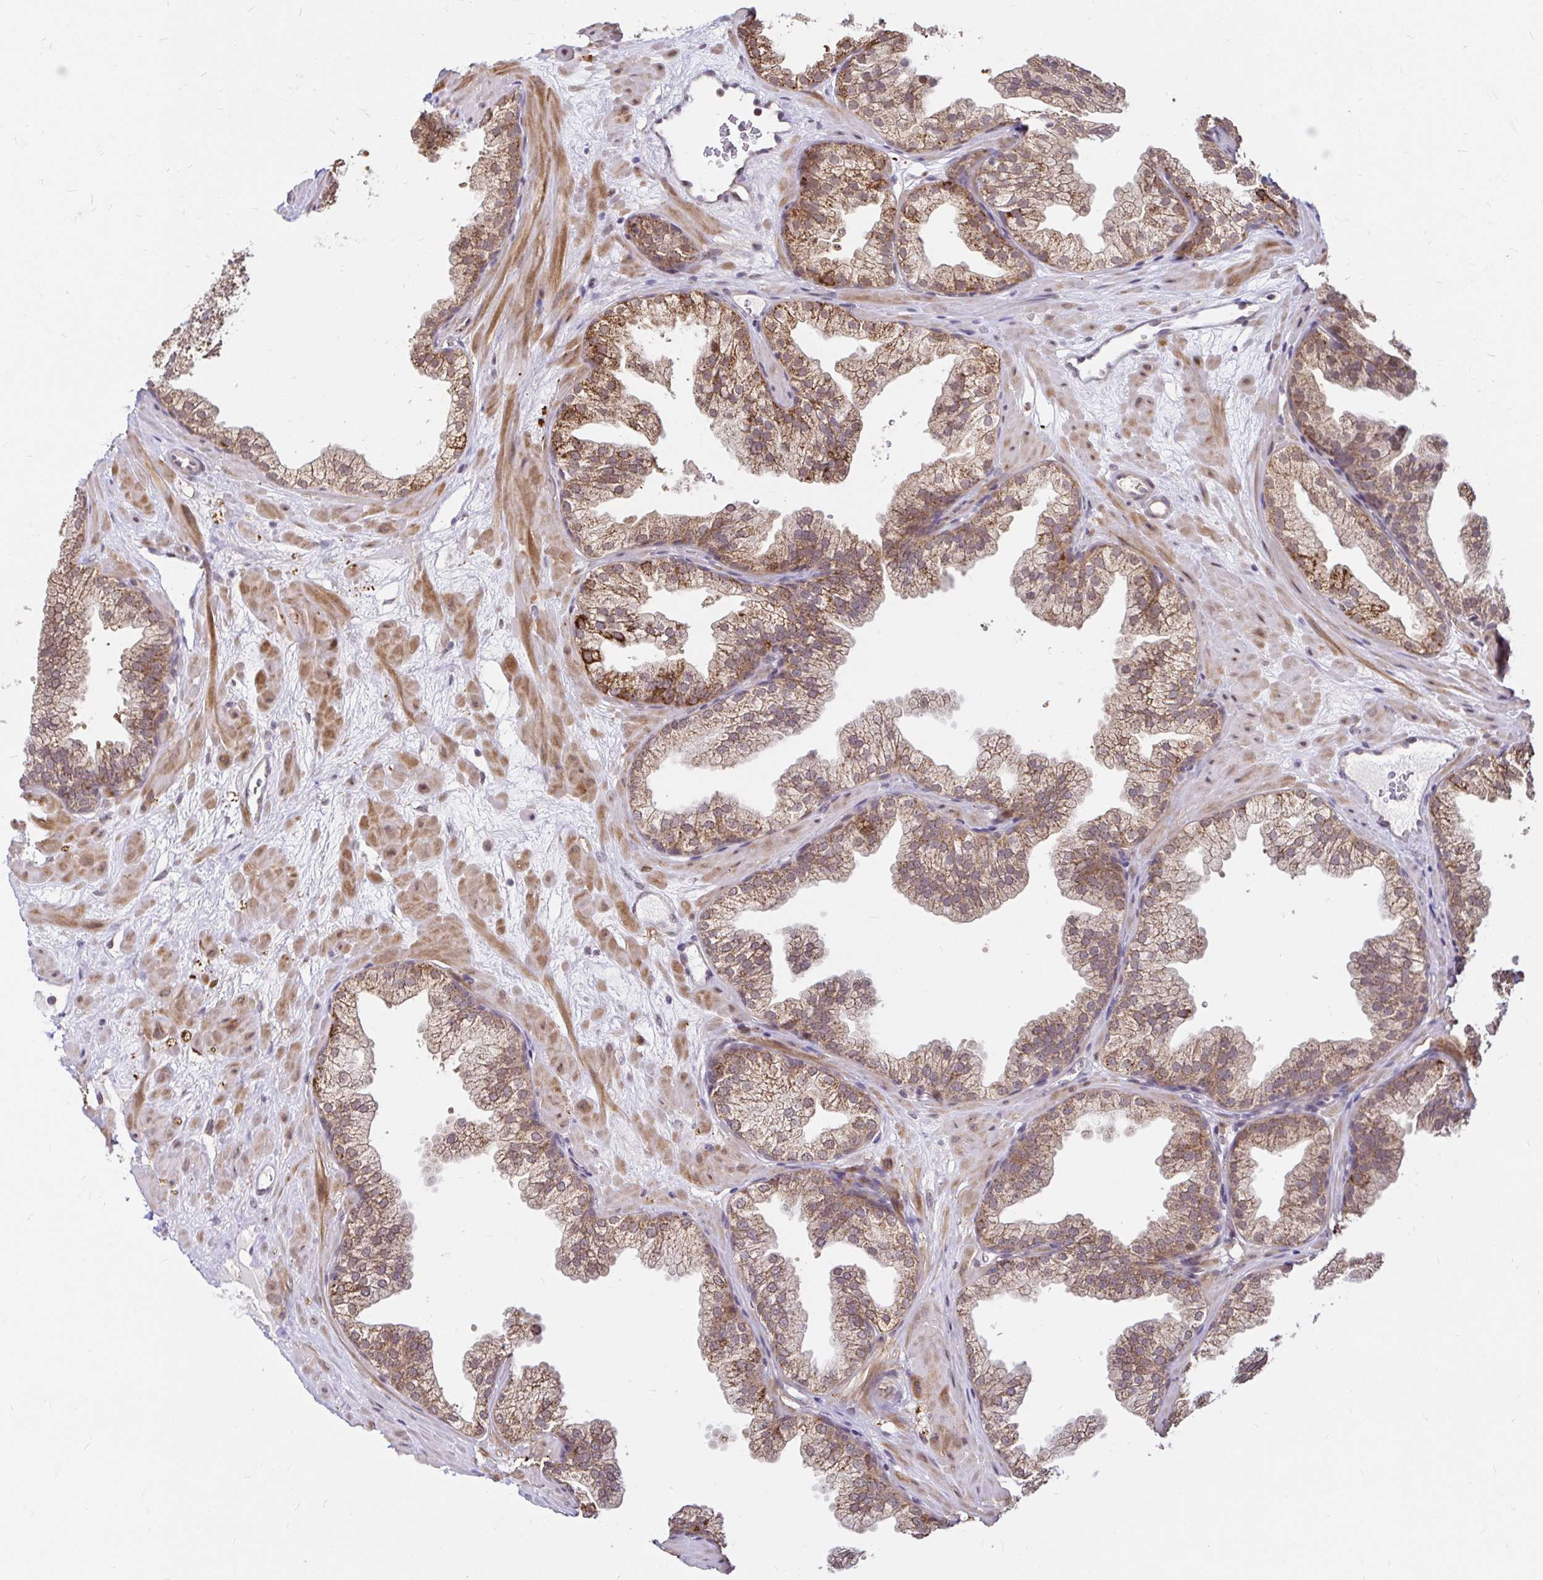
{"staining": {"intensity": "moderate", "quantity": ">75%", "location": "cytoplasmic/membranous"}, "tissue": "prostate", "cell_type": "Glandular cells", "image_type": "normal", "snomed": [{"axis": "morphology", "description": "Normal tissue, NOS"}, {"axis": "topography", "description": "Prostate"}], "caption": "Immunohistochemistry (IHC) image of normal prostate: prostate stained using IHC reveals medium levels of moderate protein expression localized specifically in the cytoplasmic/membranous of glandular cells, appearing as a cytoplasmic/membranous brown color.", "gene": "TIMM50", "patient": {"sex": "male", "age": 37}}